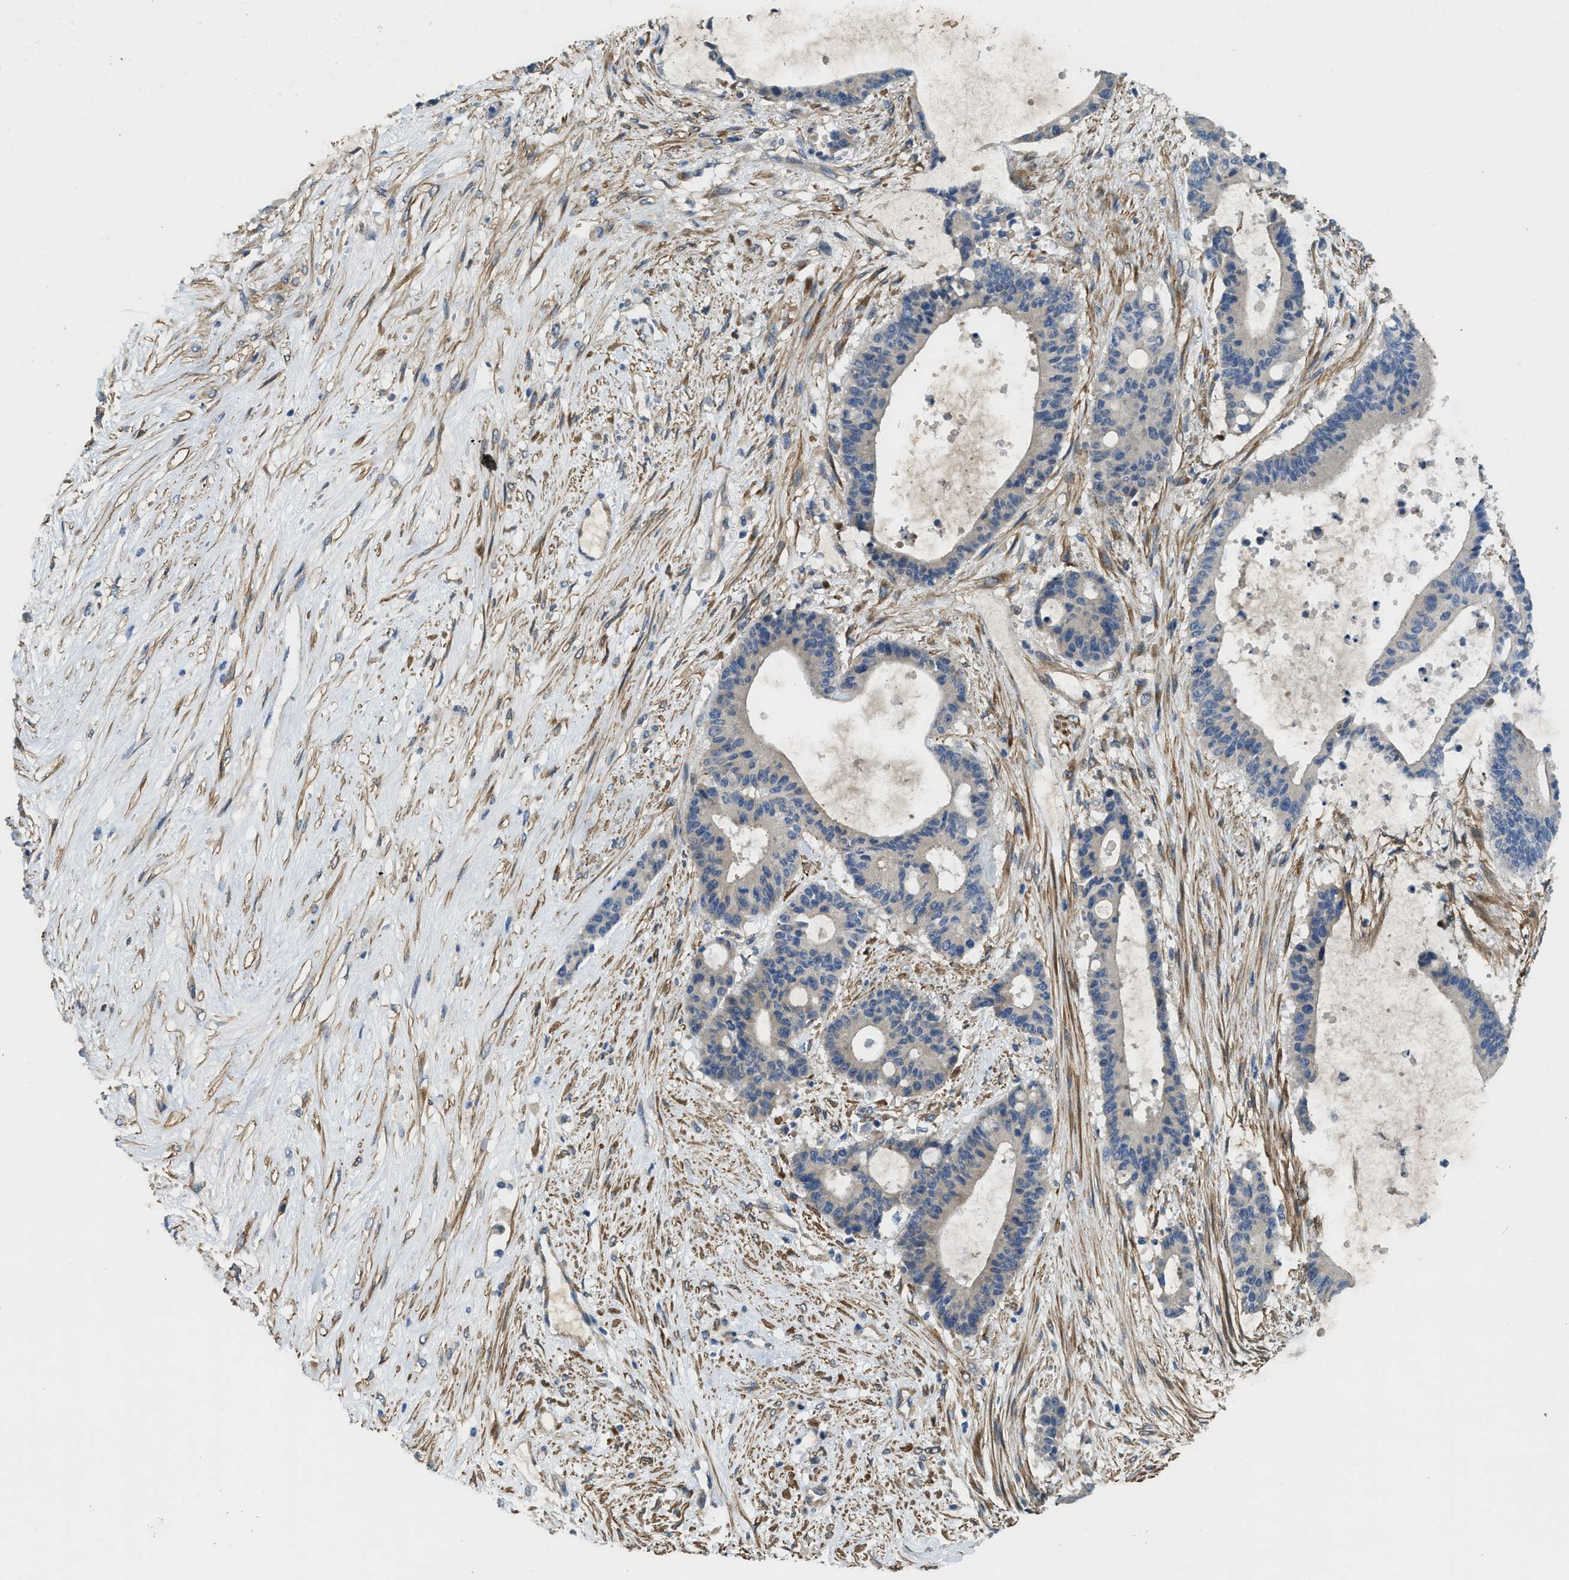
{"staining": {"intensity": "negative", "quantity": "none", "location": "none"}, "tissue": "liver cancer", "cell_type": "Tumor cells", "image_type": "cancer", "snomed": [{"axis": "morphology", "description": "Cholangiocarcinoma"}, {"axis": "topography", "description": "Liver"}], "caption": "DAB (3,3'-diaminobenzidine) immunohistochemical staining of cholangiocarcinoma (liver) shows no significant positivity in tumor cells. (Stains: DAB (3,3'-diaminobenzidine) immunohistochemistry with hematoxylin counter stain, Microscopy: brightfield microscopy at high magnification).", "gene": "BMPR1A", "patient": {"sex": "female", "age": 73}}